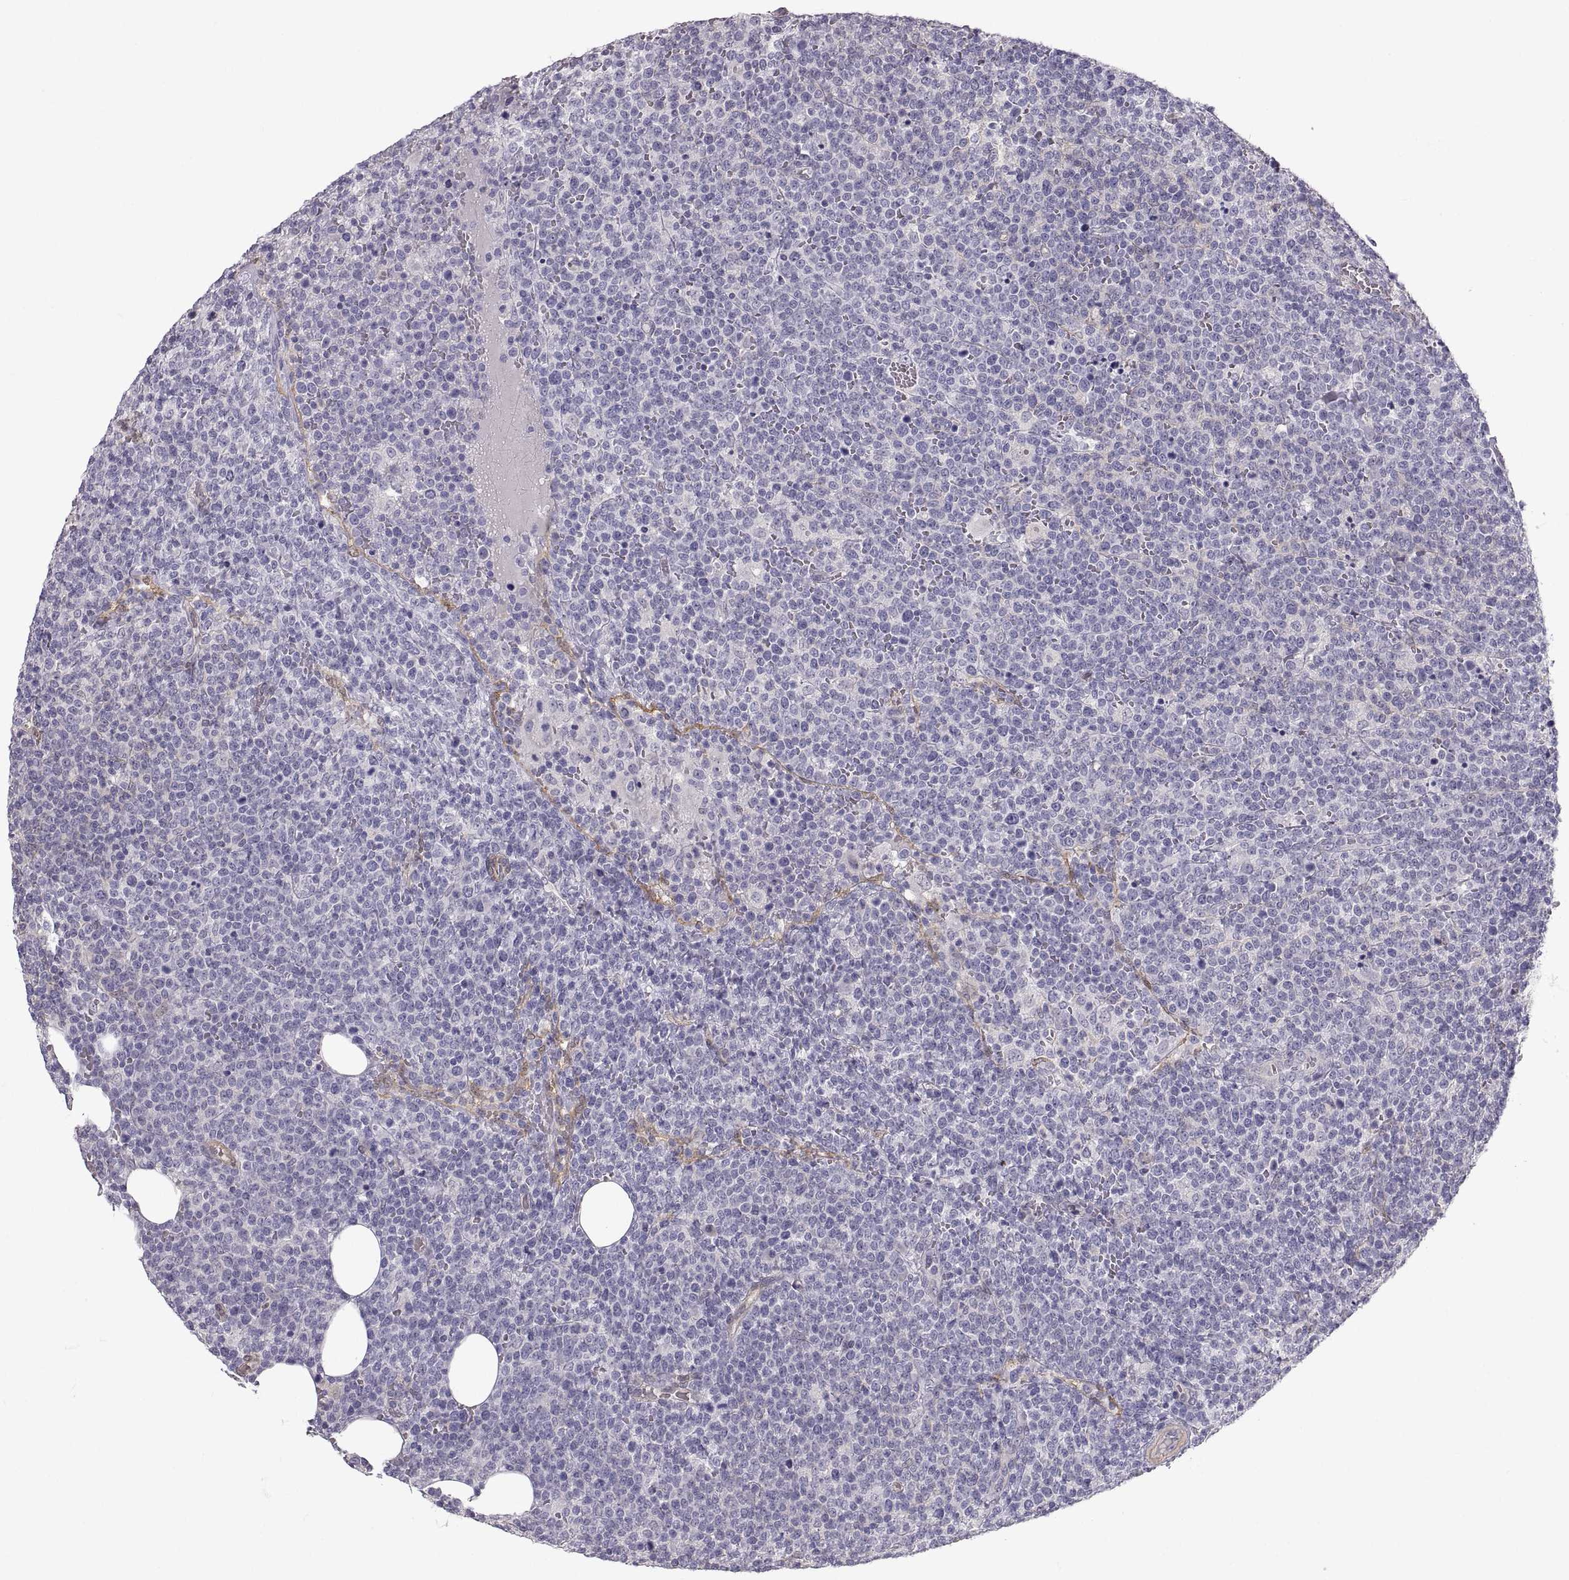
{"staining": {"intensity": "negative", "quantity": "none", "location": "none"}, "tissue": "lymphoma", "cell_type": "Tumor cells", "image_type": "cancer", "snomed": [{"axis": "morphology", "description": "Malignant lymphoma, non-Hodgkin's type, High grade"}, {"axis": "topography", "description": "Lymph node"}], "caption": "Tumor cells show no significant protein staining in lymphoma.", "gene": "PGM5", "patient": {"sex": "male", "age": 61}}